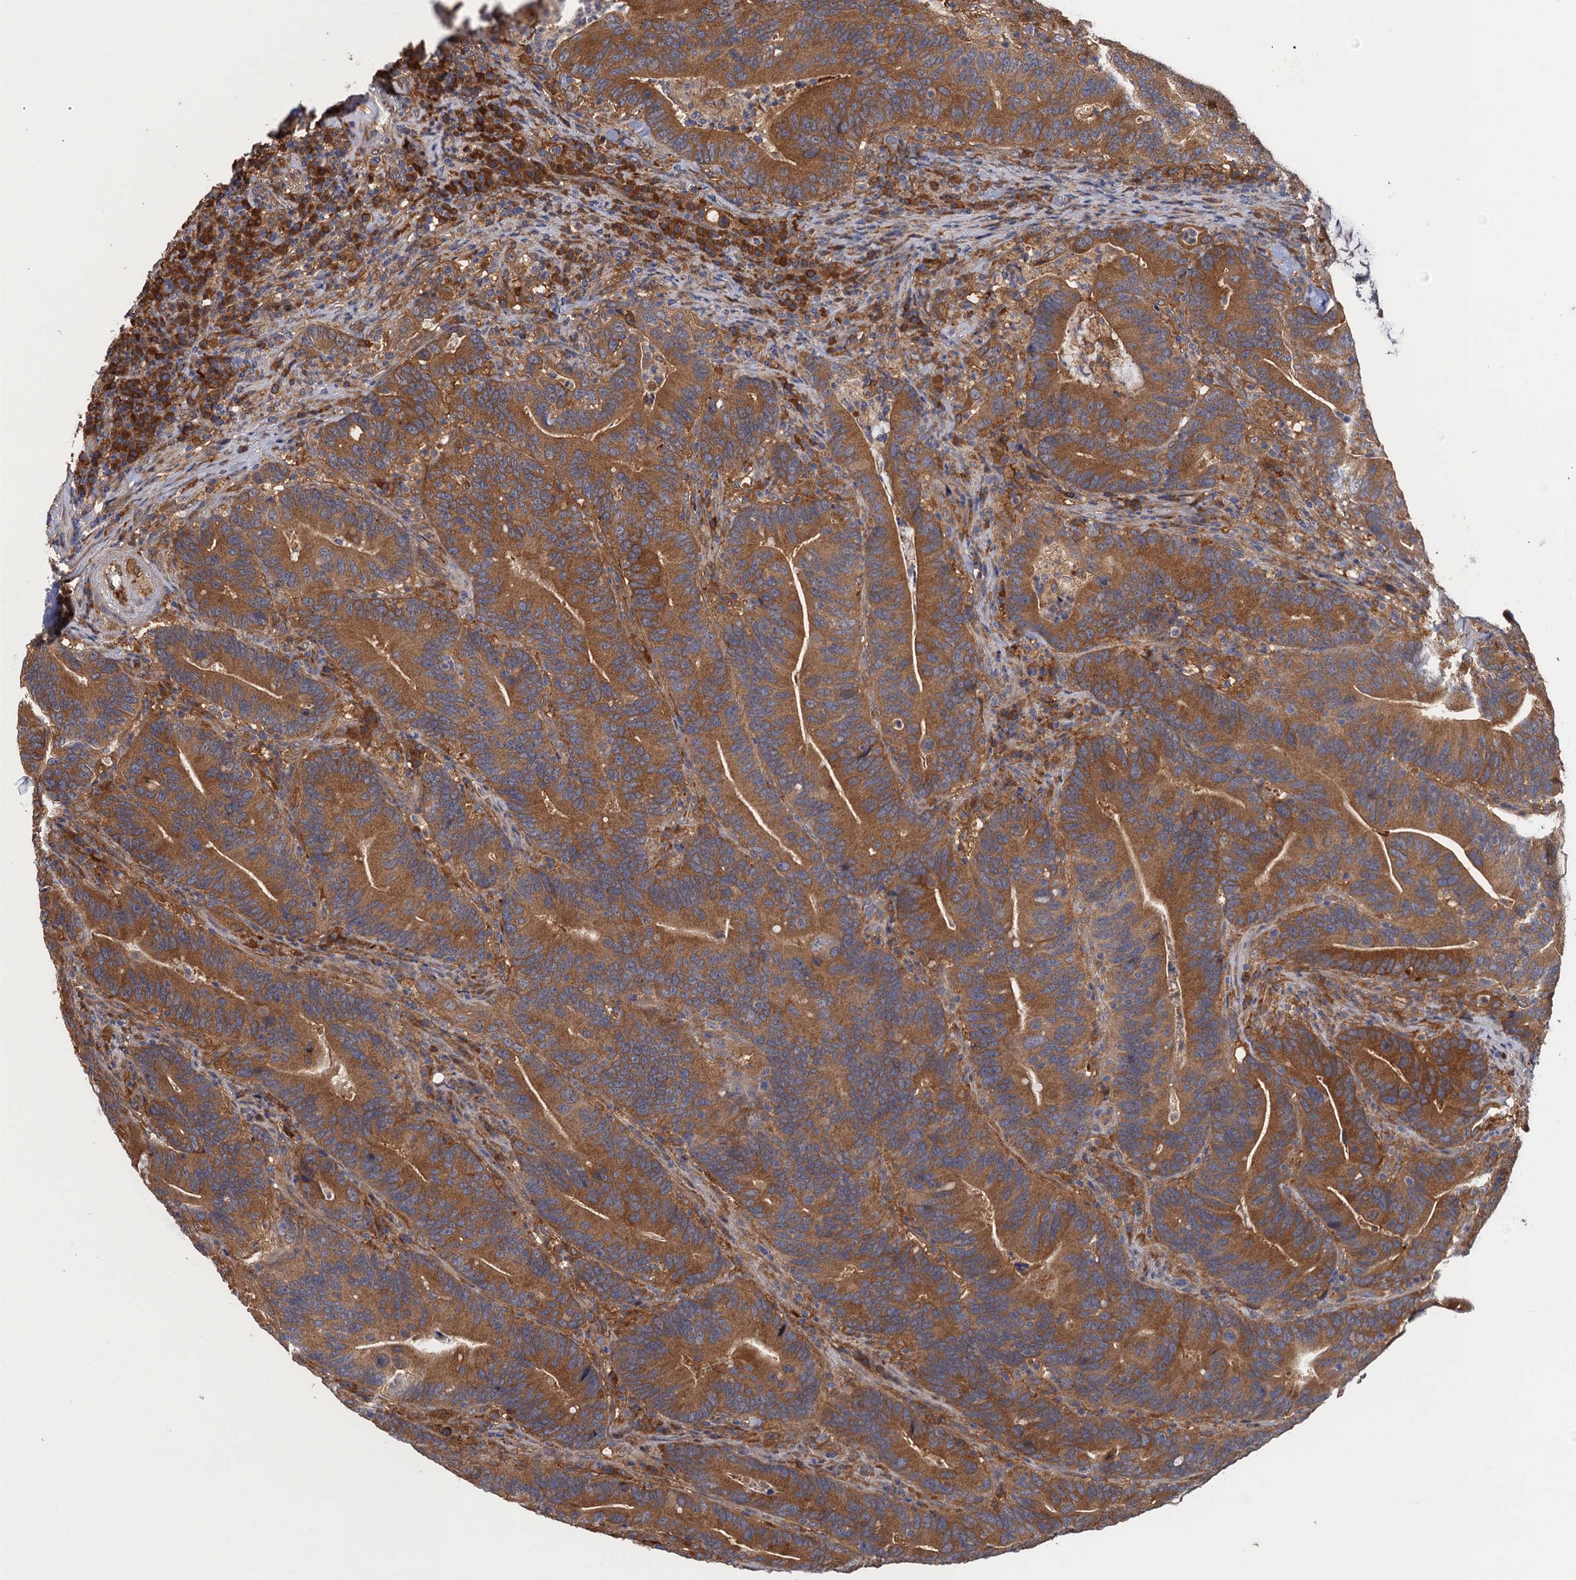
{"staining": {"intensity": "strong", "quantity": ">75%", "location": "cytoplasmic/membranous"}, "tissue": "colorectal cancer", "cell_type": "Tumor cells", "image_type": "cancer", "snomed": [{"axis": "morphology", "description": "Adenocarcinoma, NOS"}, {"axis": "topography", "description": "Colon"}], "caption": "A high amount of strong cytoplasmic/membranous positivity is present in approximately >75% of tumor cells in colorectal cancer tissue.", "gene": "NEK8", "patient": {"sex": "female", "age": 66}}